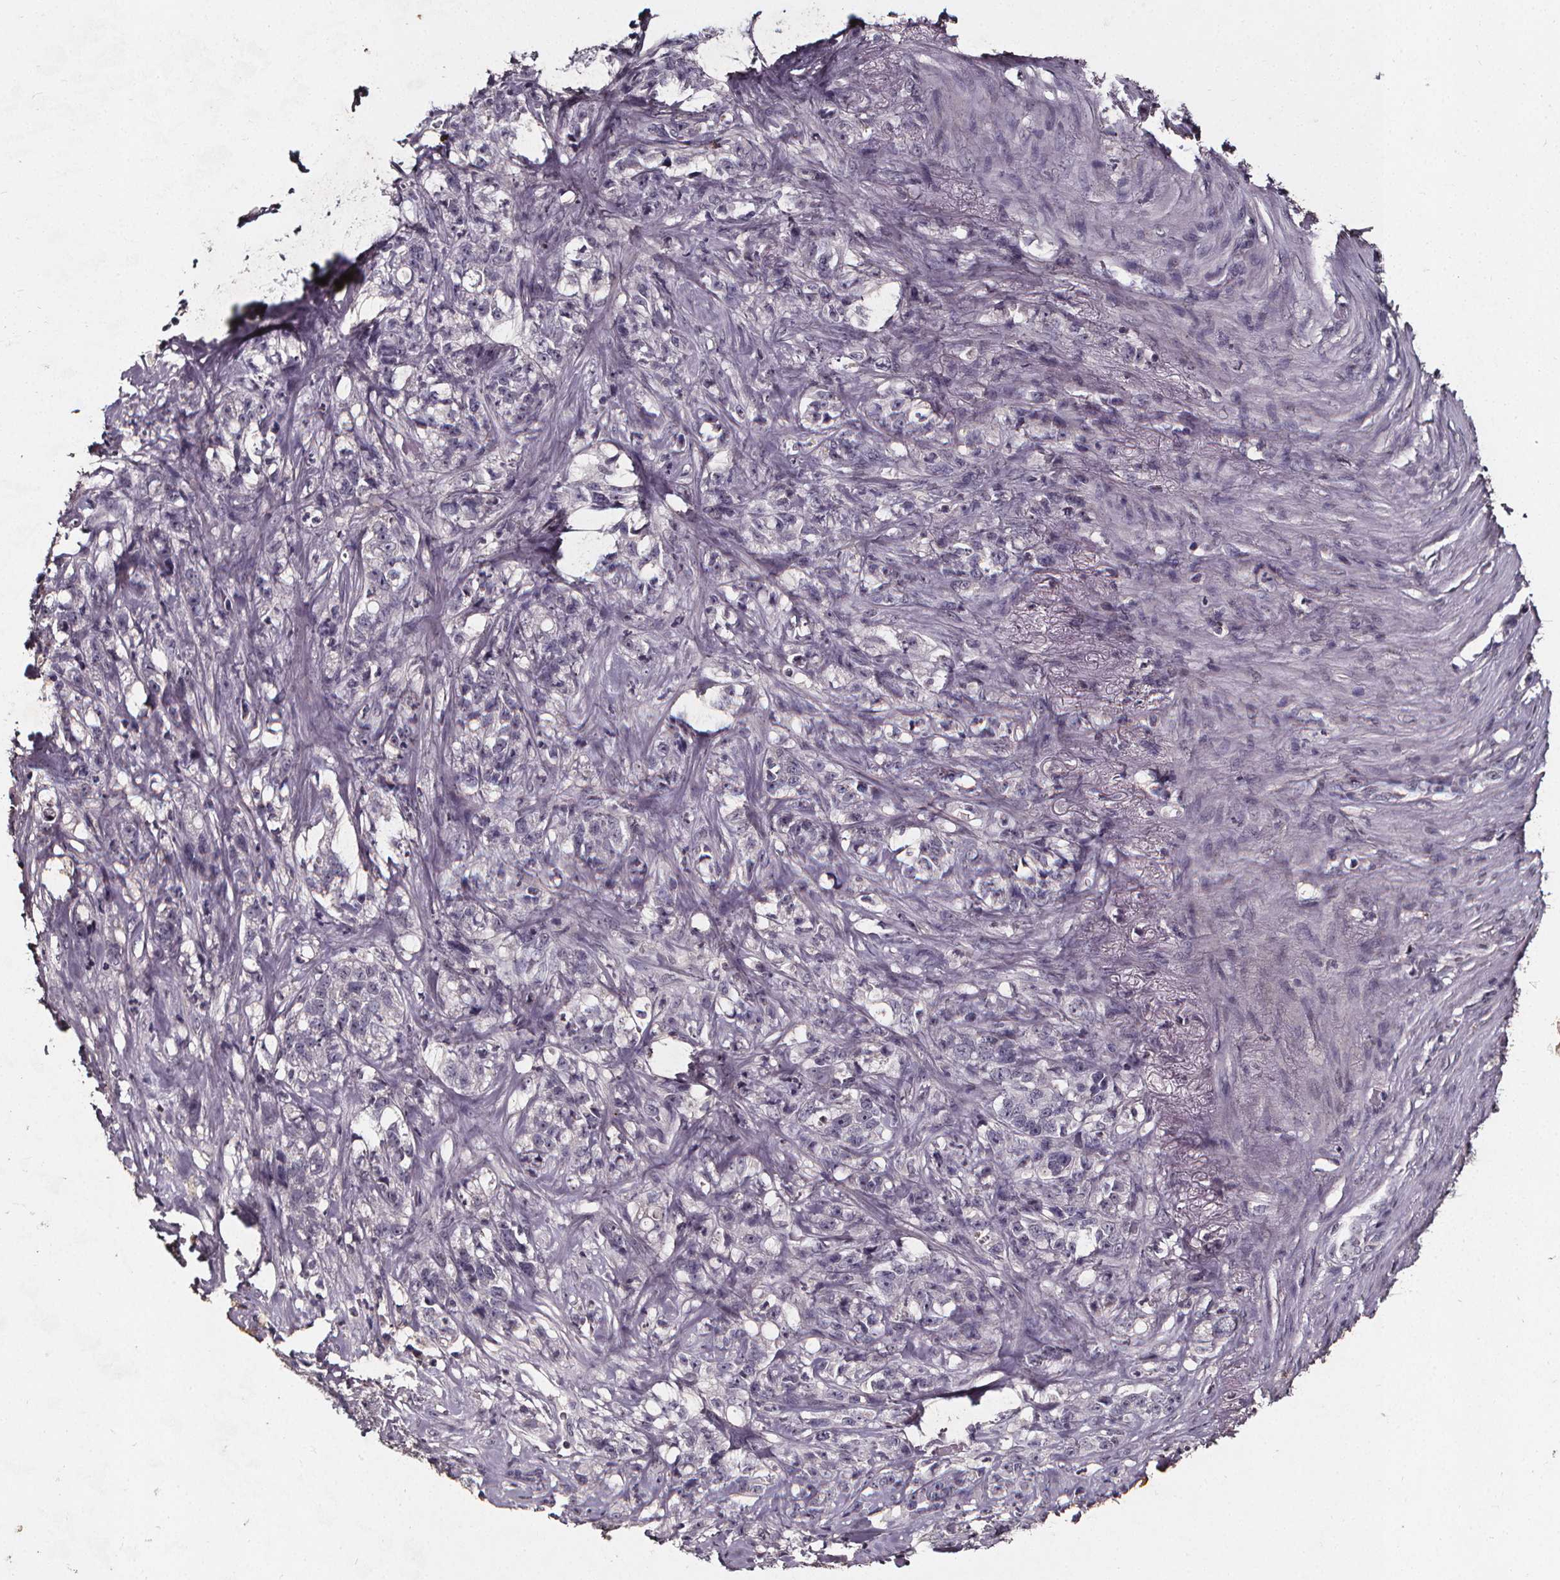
{"staining": {"intensity": "negative", "quantity": "none", "location": "none"}, "tissue": "stomach cancer", "cell_type": "Tumor cells", "image_type": "cancer", "snomed": [{"axis": "morphology", "description": "Adenocarcinoma, NOS"}, {"axis": "topography", "description": "Stomach, lower"}], "caption": "DAB immunohistochemical staining of stomach cancer demonstrates no significant expression in tumor cells.", "gene": "SPAG8", "patient": {"sex": "male", "age": 88}}